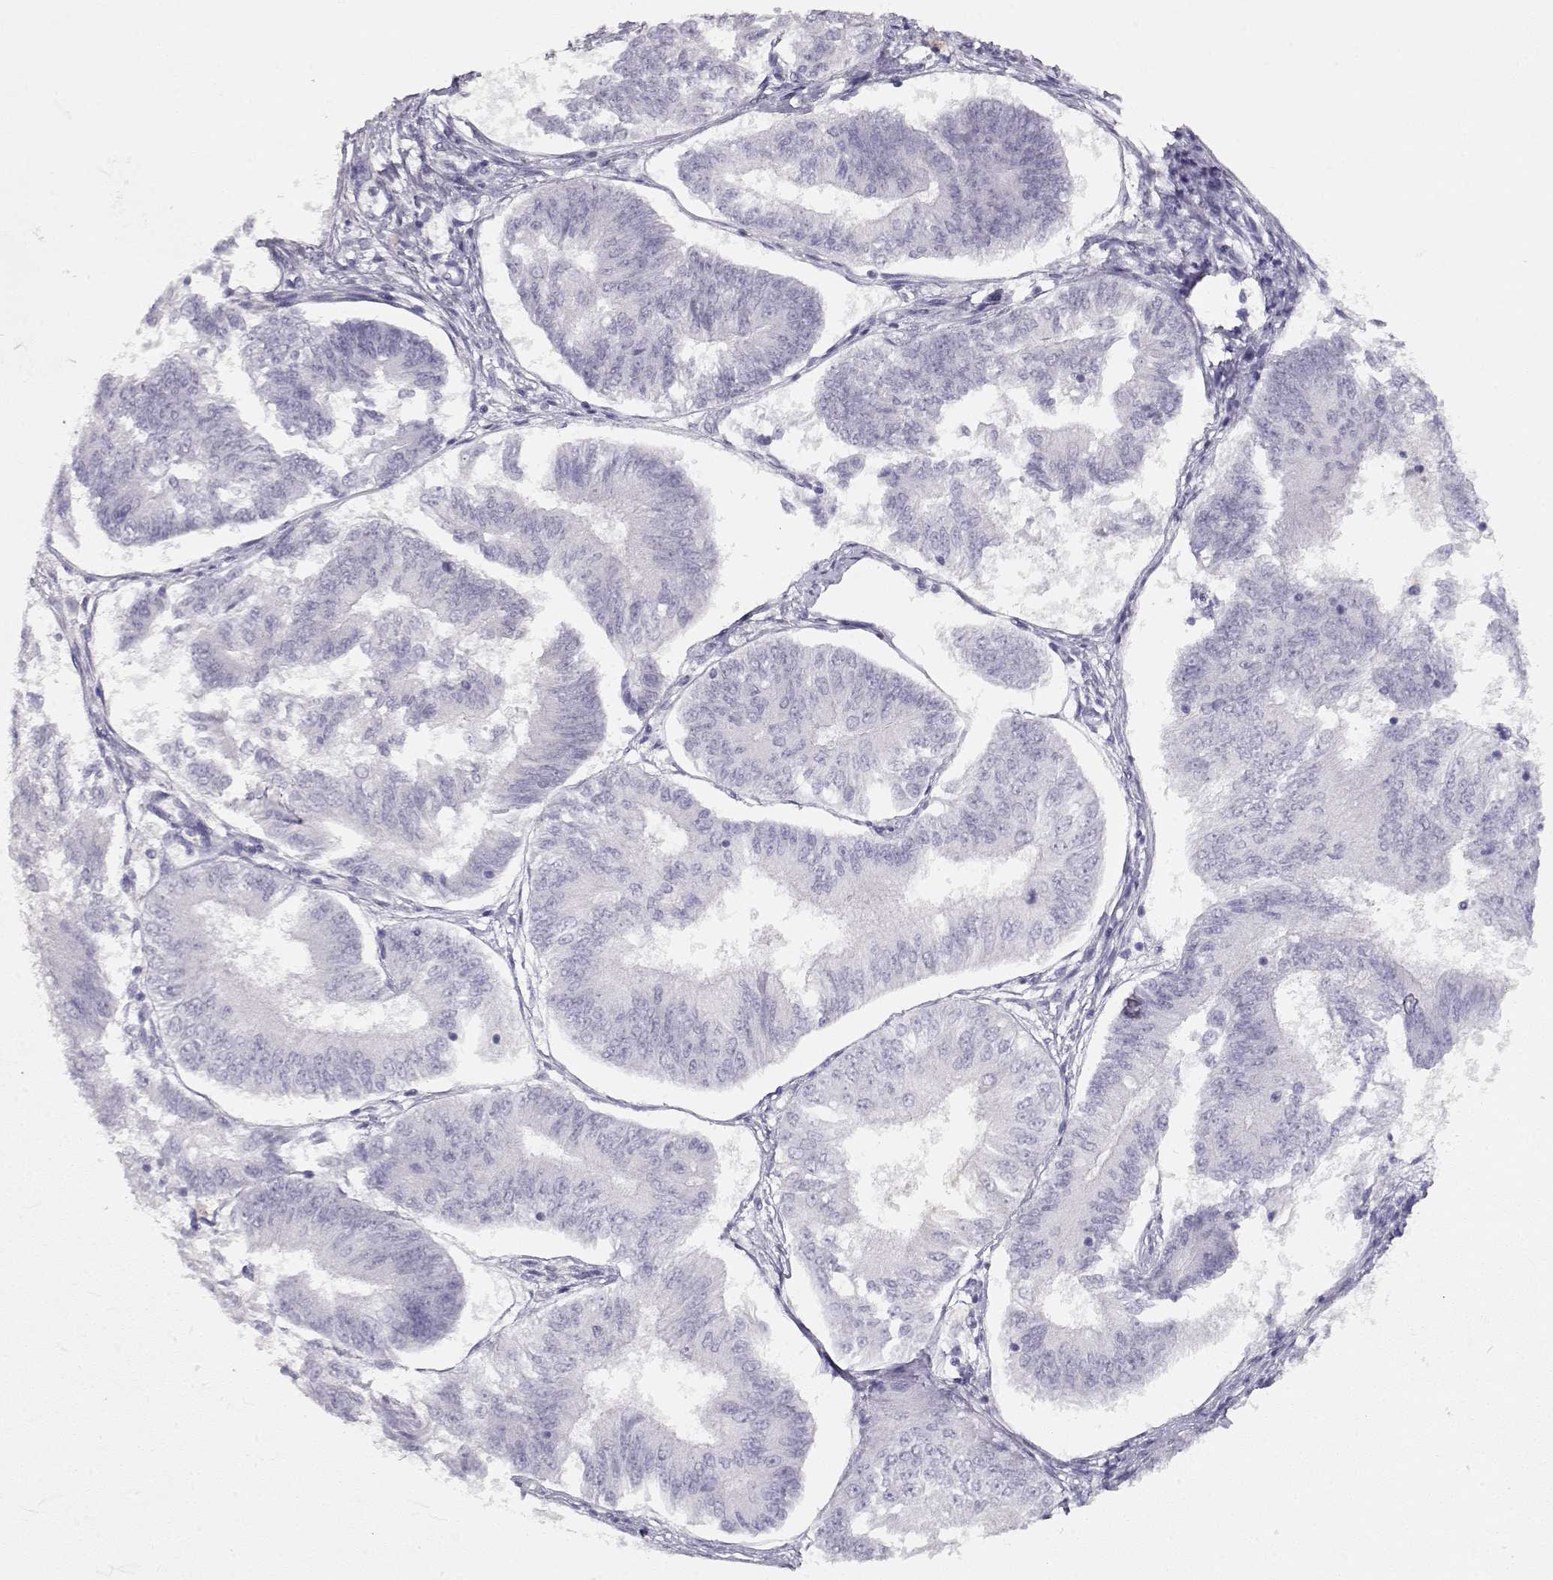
{"staining": {"intensity": "negative", "quantity": "none", "location": "none"}, "tissue": "endometrial cancer", "cell_type": "Tumor cells", "image_type": "cancer", "snomed": [{"axis": "morphology", "description": "Adenocarcinoma, NOS"}, {"axis": "topography", "description": "Endometrium"}], "caption": "Endometrial cancer (adenocarcinoma) was stained to show a protein in brown. There is no significant positivity in tumor cells.", "gene": "IMPG1", "patient": {"sex": "female", "age": 58}}